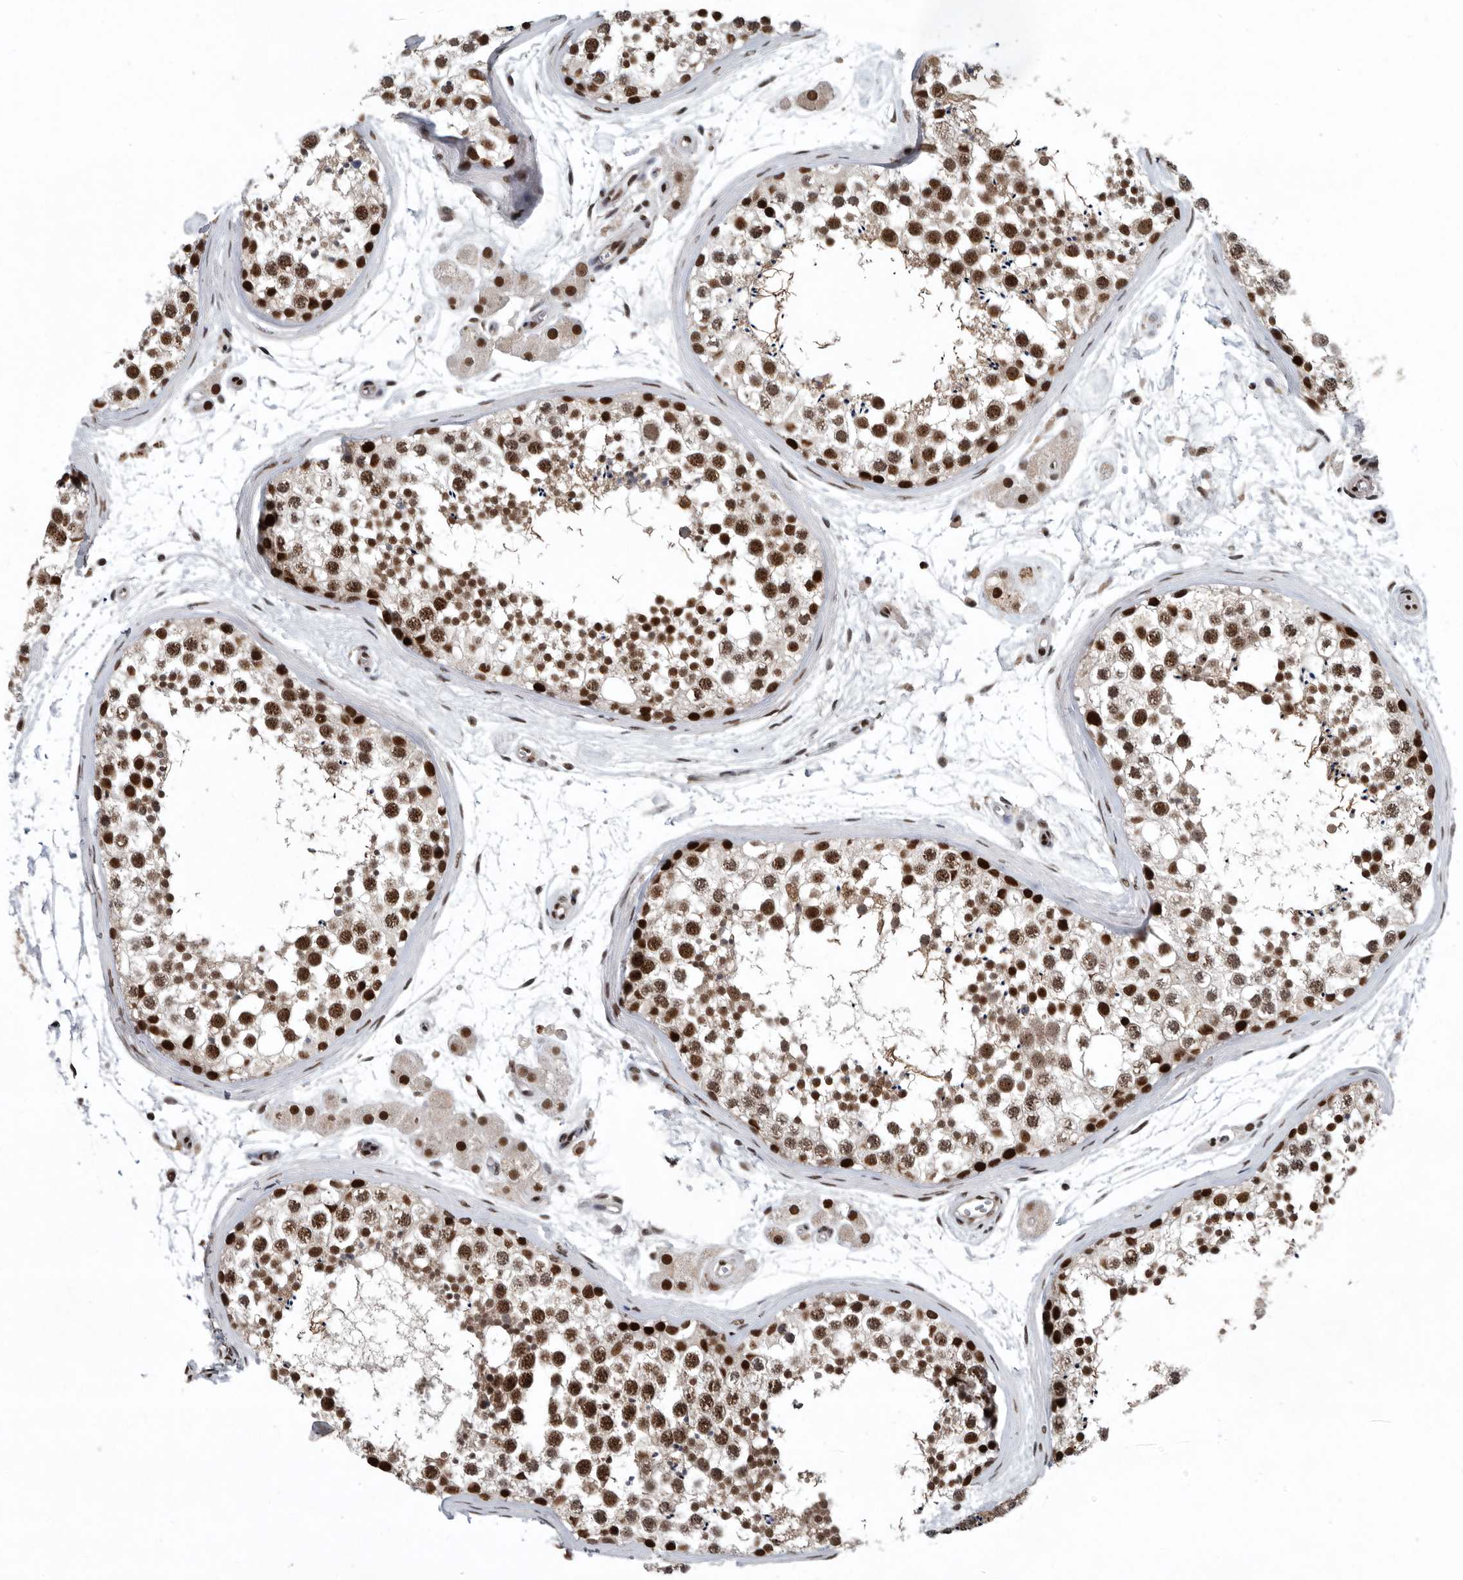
{"staining": {"intensity": "strong", "quantity": ">75%", "location": "nuclear"}, "tissue": "testis", "cell_type": "Cells in seminiferous ducts", "image_type": "normal", "snomed": [{"axis": "morphology", "description": "Normal tissue, NOS"}, {"axis": "topography", "description": "Testis"}], "caption": "Human testis stained for a protein (brown) displays strong nuclear positive positivity in about >75% of cells in seminiferous ducts.", "gene": "SENP7", "patient": {"sex": "male", "age": 56}}